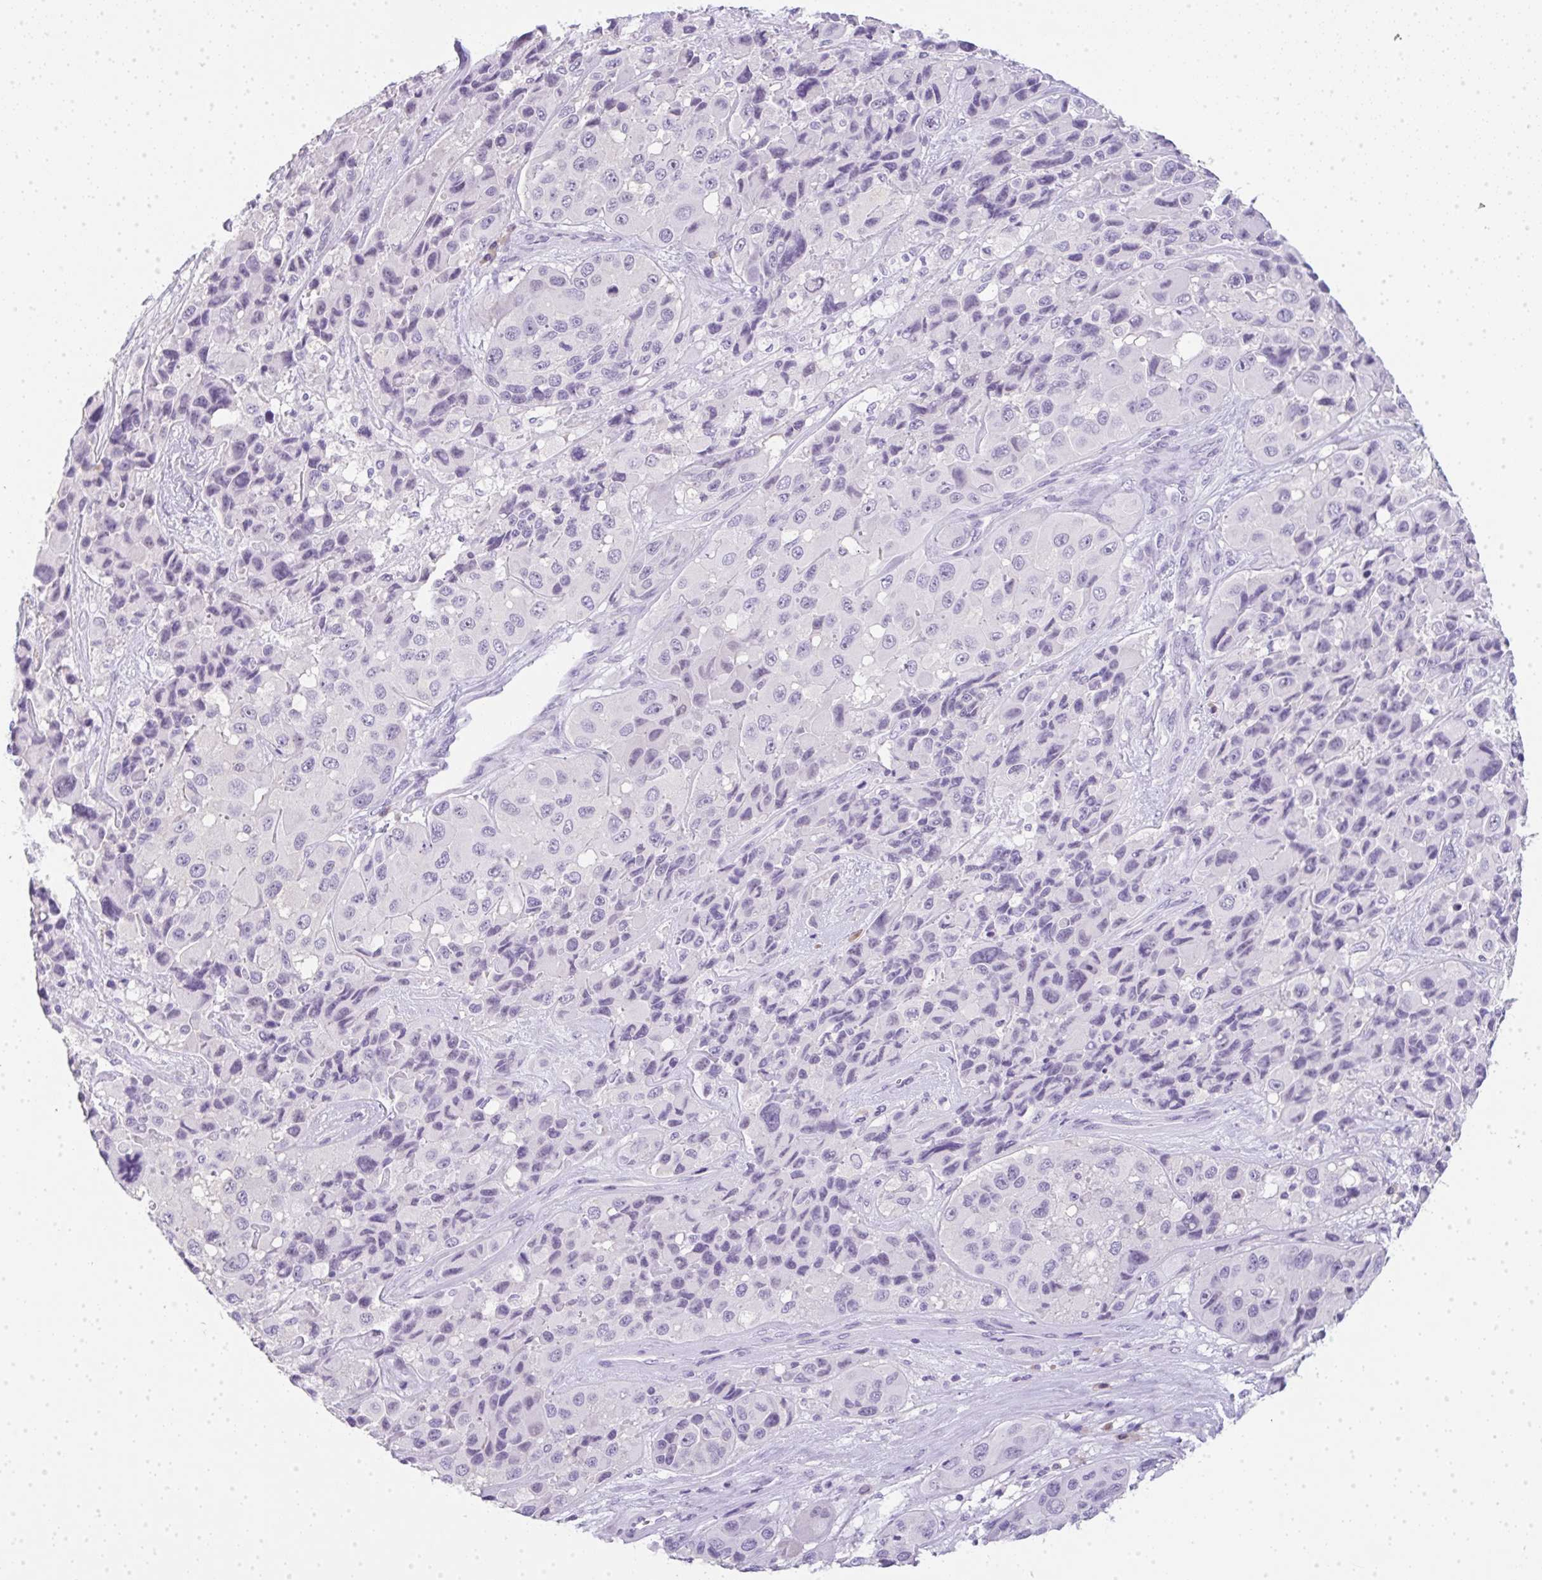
{"staining": {"intensity": "negative", "quantity": "none", "location": "none"}, "tissue": "melanoma", "cell_type": "Tumor cells", "image_type": "cancer", "snomed": [{"axis": "morphology", "description": "Malignant melanoma, Metastatic site"}, {"axis": "topography", "description": "Lymph node"}], "caption": "DAB (3,3'-diaminobenzidine) immunohistochemical staining of human malignant melanoma (metastatic site) shows no significant staining in tumor cells.", "gene": "LPAR4", "patient": {"sex": "female", "age": 65}}